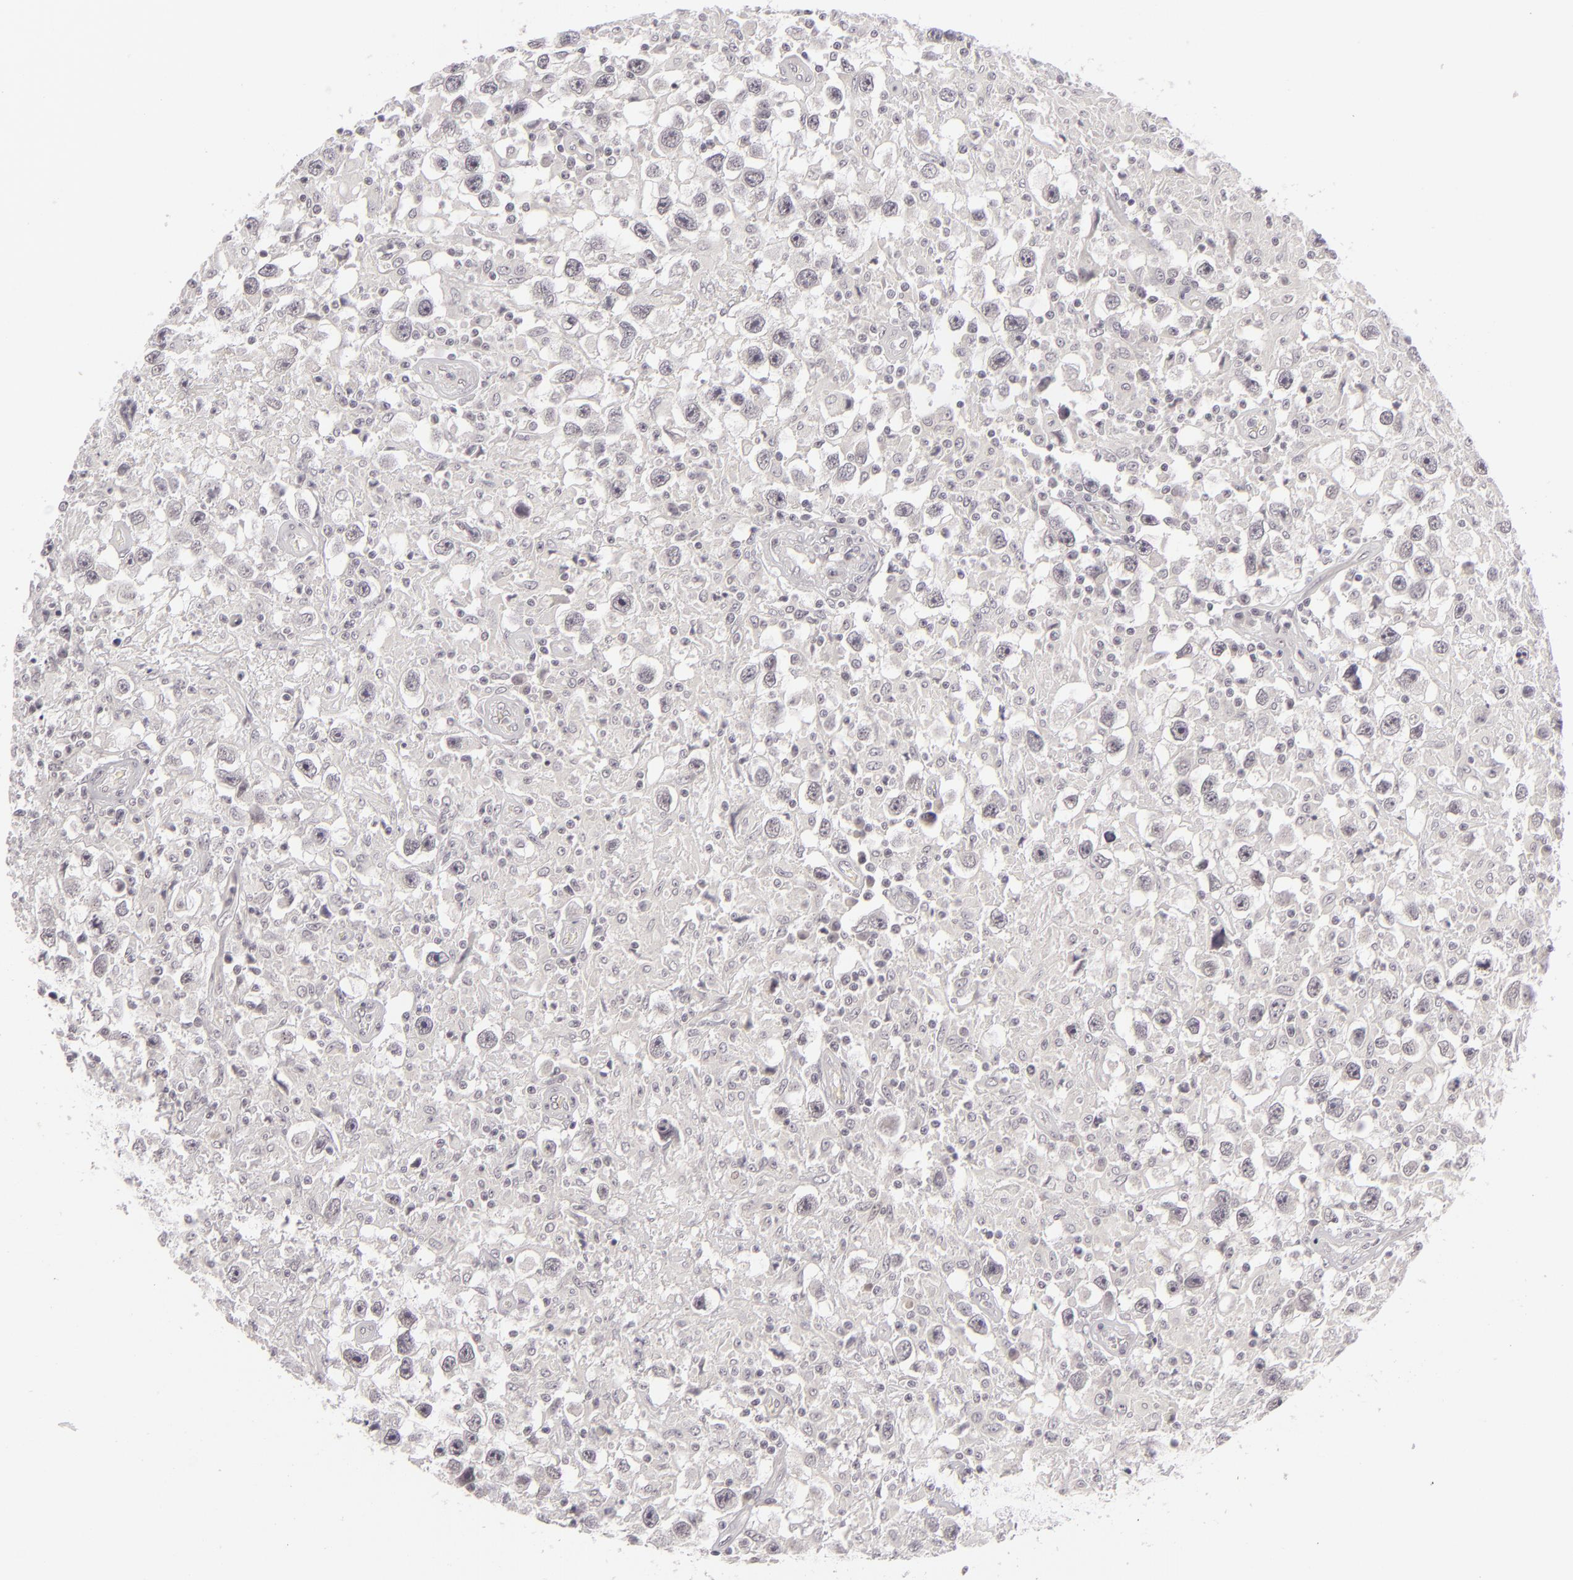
{"staining": {"intensity": "negative", "quantity": "none", "location": "none"}, "tissue": "testis cancer", "cell_type": "Tumor cells", "image_type": "cancer", "snomed": [{"axis": "morphology", "description": "Seminoma, NOS"}, {"axis": "topography", "description": "Testis"}], "caption": "This is an immunohistochemistry image of human testis seminoma. There is no expression in tumor cells.", "gene": "DLG3", "patient": {"sex": "male", "age": 34}}